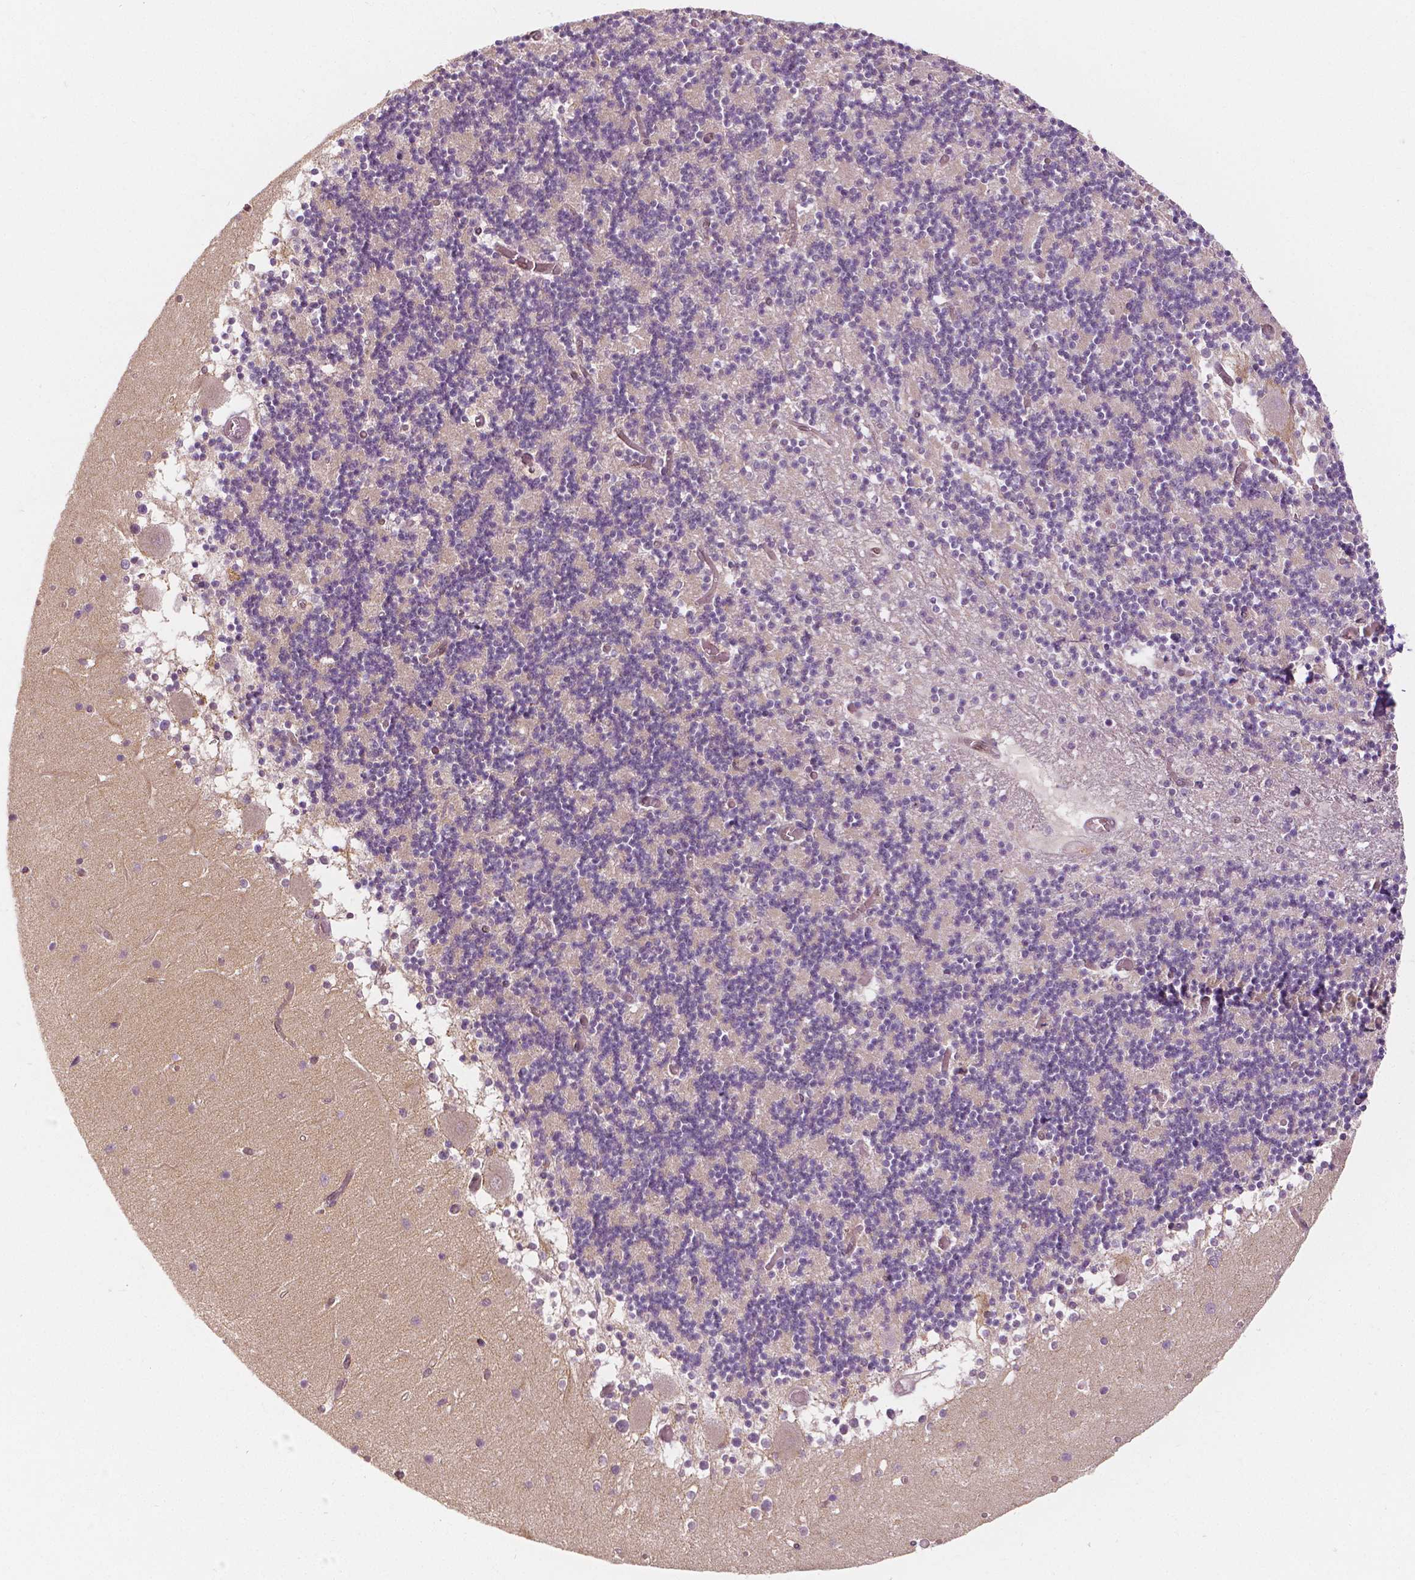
{"staining": {"intensity": "negative", "quantity": "none", "location": "none"}, "tissue": "cerebellum", "cell_type": "Cells in granular layer", "image_type": "normal", "snomed": [{"axis": "morphology", "description": "Normal tissue, NOS"}, {"axis": "topography", "description": "Cerebellum"}], "caption": "Cerebellum stained for a protein using immunohistochemistry (IHC) demonstrates no positivity cells in granular layer.", "gene": "NAPRT", "patient": {"sex": "female", "age": 28}}